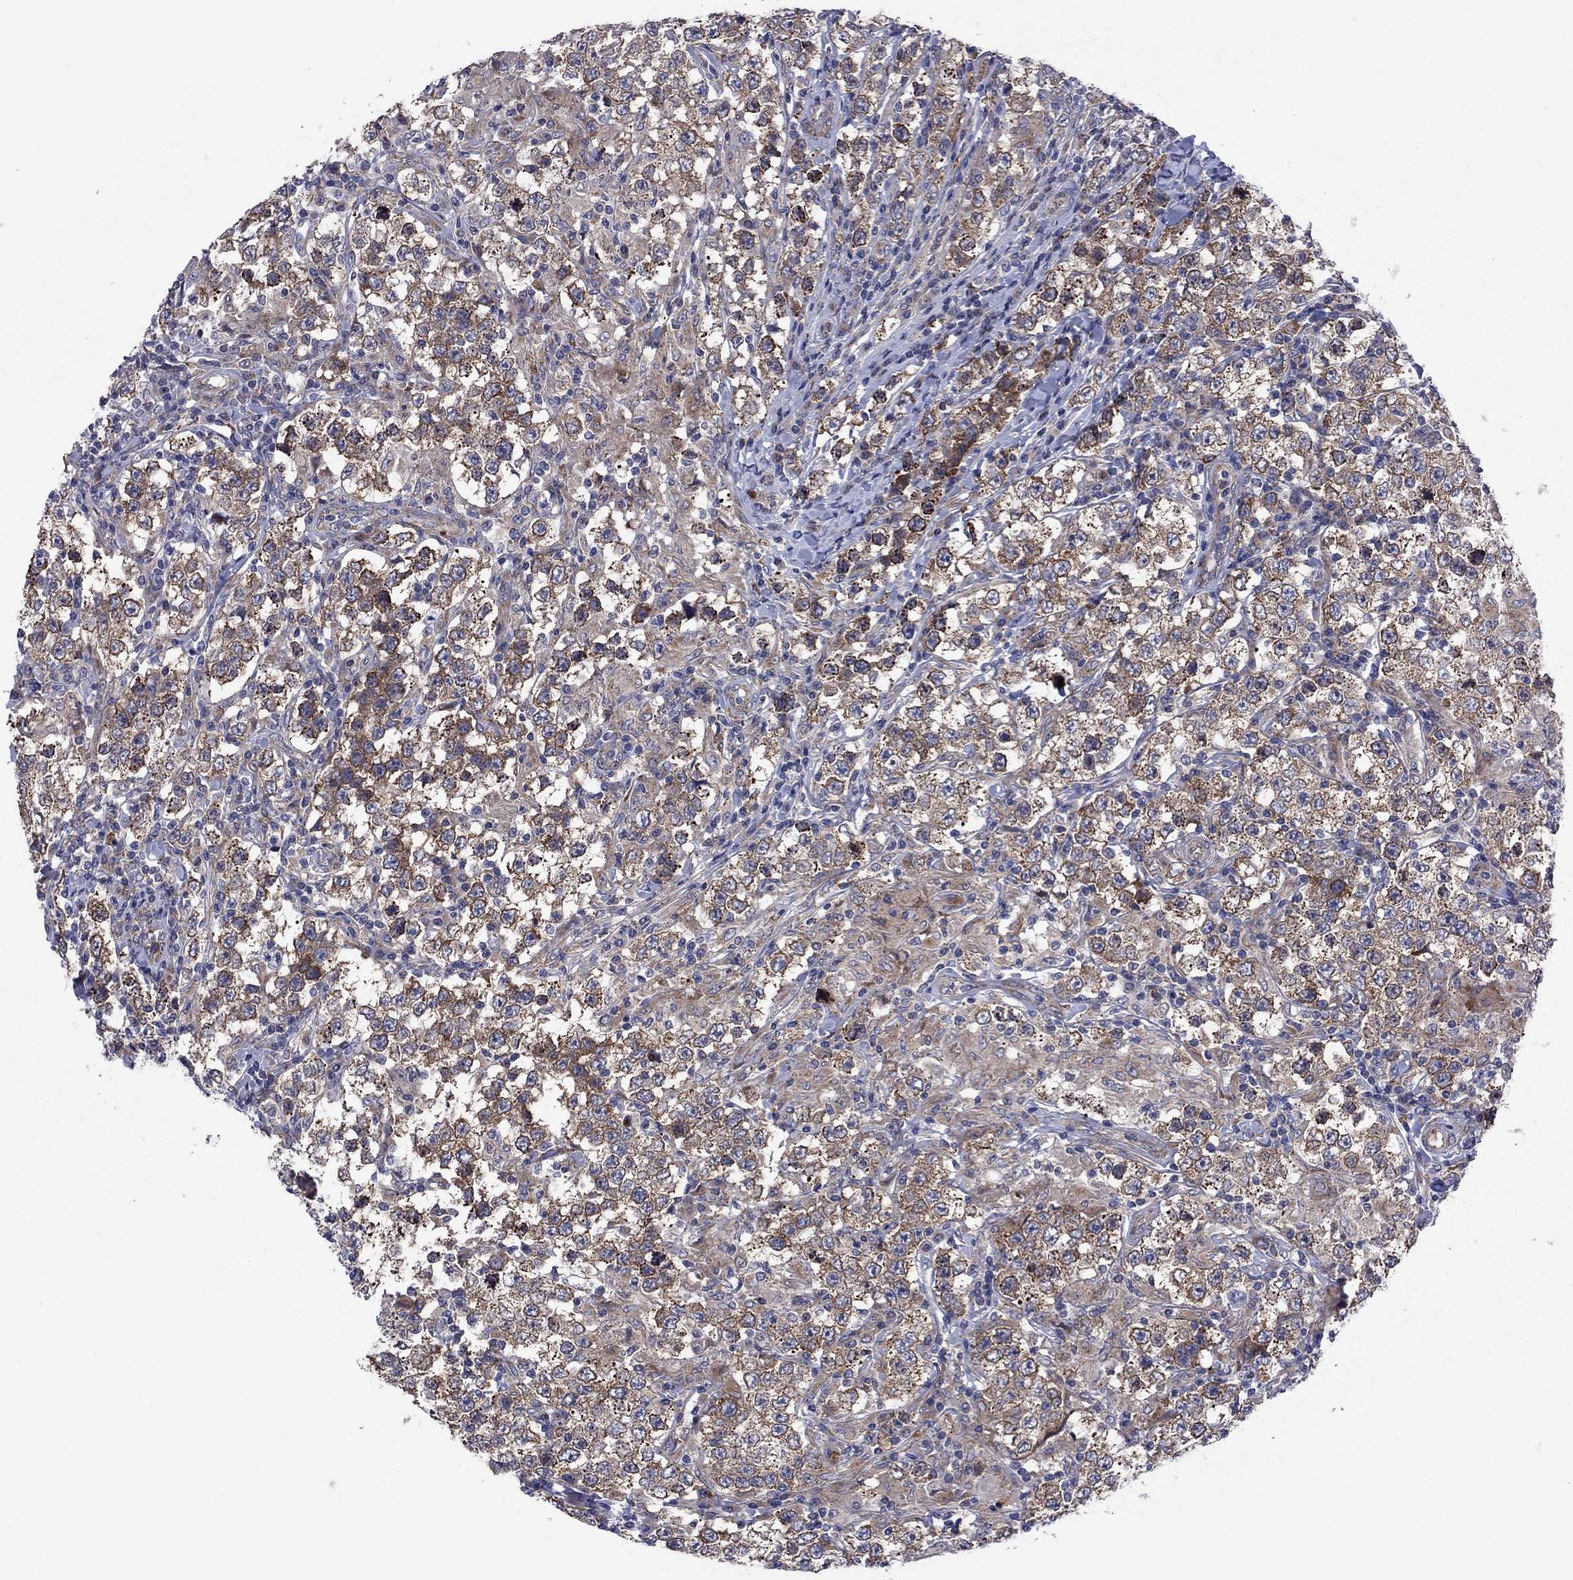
{"staining": {"intensity": "strong", "quantity": "25%-75%", "location": "cytoplasmic/membranous"}, "tissue": "testis cancer", "cell_type": "Tumor cells", "image_type": "cancer", "snomed": [{"axis": "morphology", "description": "Seminoma, NOS"}, {"axis": "morphology", "description": "Carcinoma, Embryonal, NOS"}, {"axis": "topography", "description": "Testis"}], "caption": "Strong cytoplasmic/membranous expression is appreciated in about 25%-75% of tumor cells in seminoma (testis).", "gene": "GPR155", "patient": {"sex": "male", "age": 41}}